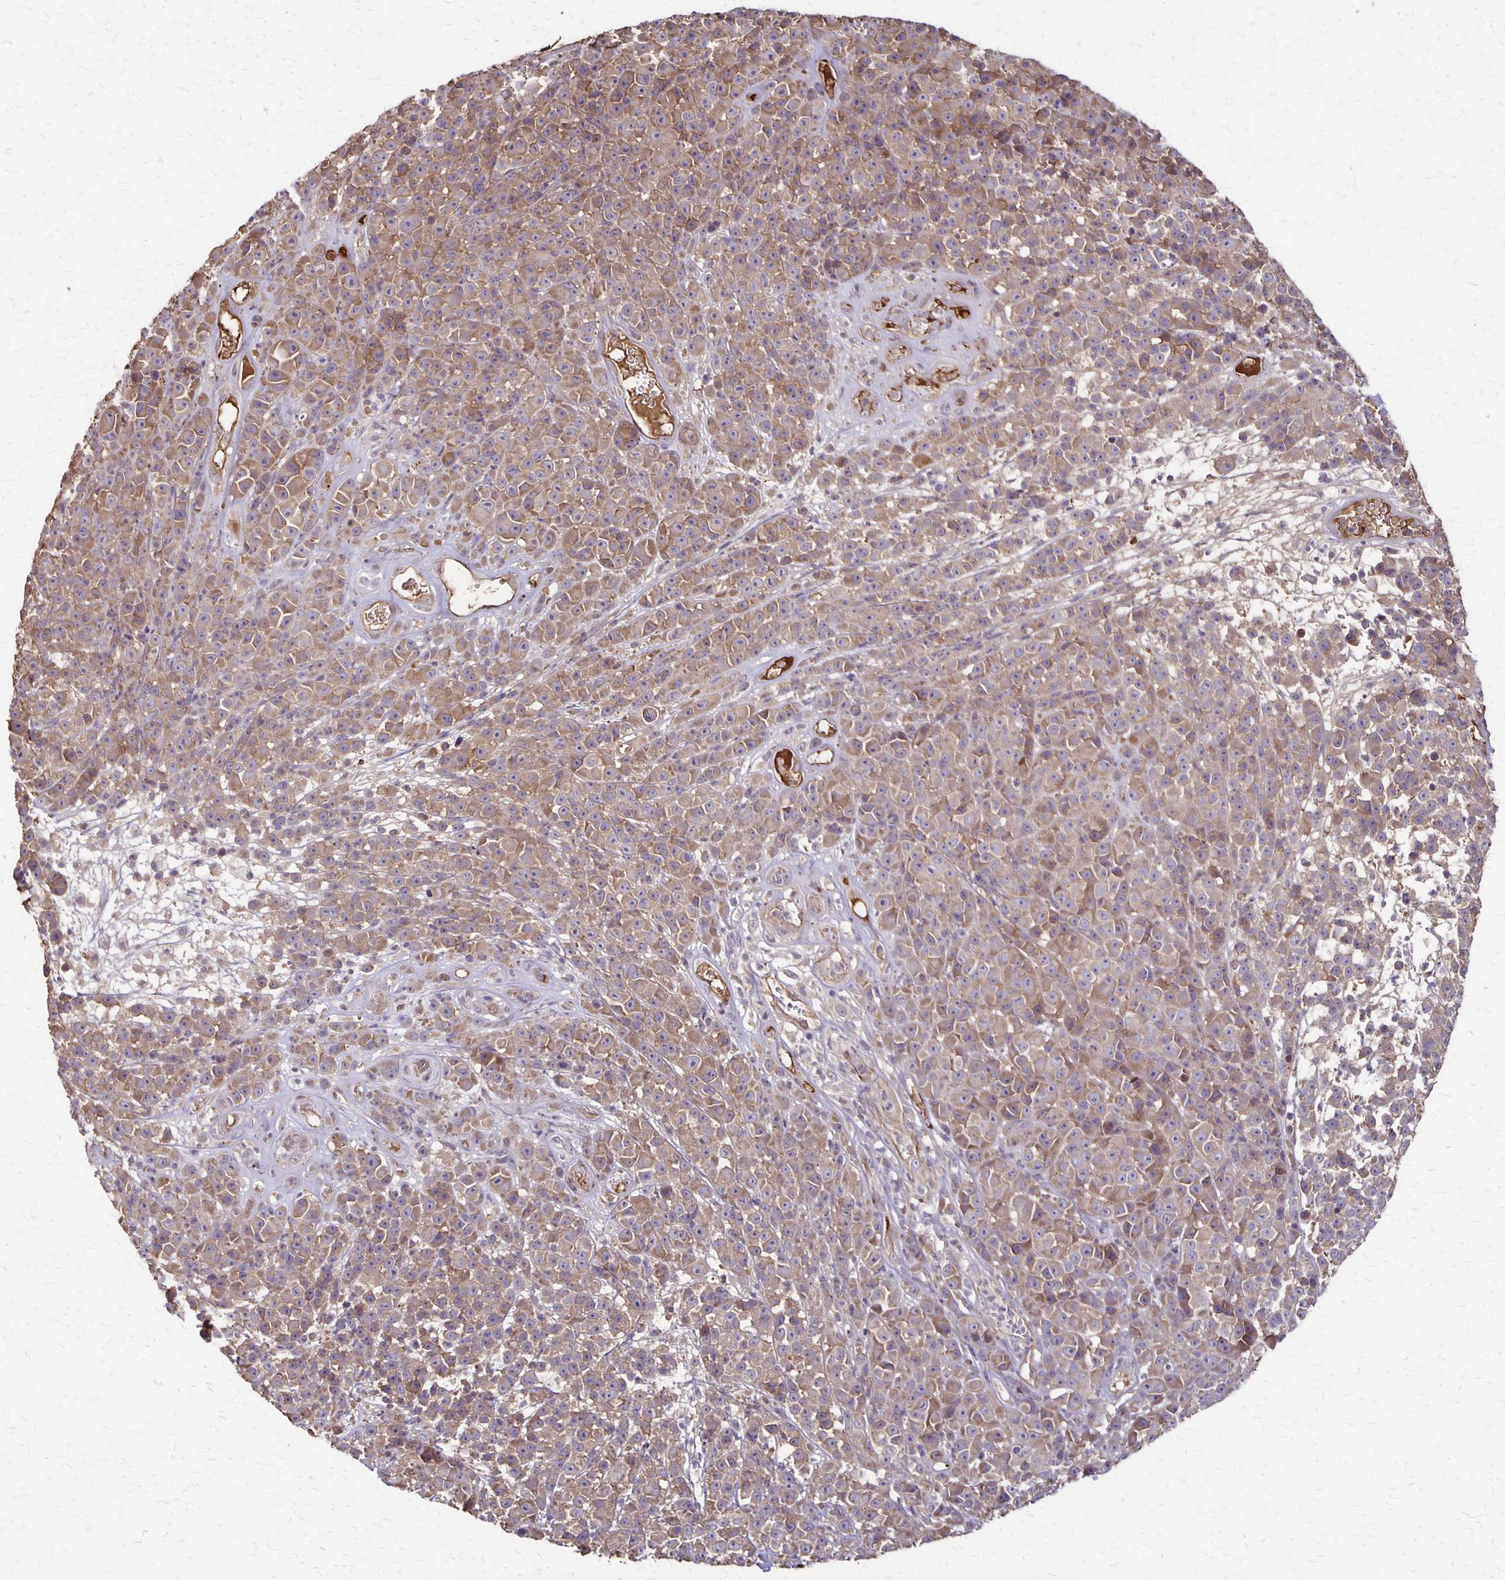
{"staining": {"intensity": "weak", "quantity": ">75%", "location": "cytoplasmic/membranous"}, "tissue": "melanoma", "cell_type": "Tumor cells", "image_type": "cancer", "snomed": [{"axis": "morphology", "description": "Malignant melanoma, NOS"}, {"axis": "topography", "description": "Skin"}, {"axis": "topography", "description": "Skin of back"}], "caption": "The immunohistochemical stain shows weak cytoplasmic/membranous positivity in tumor cells of melanoma tissue.", "gene": "PROM2", "patient": {"sex": "male", "age": 91}}